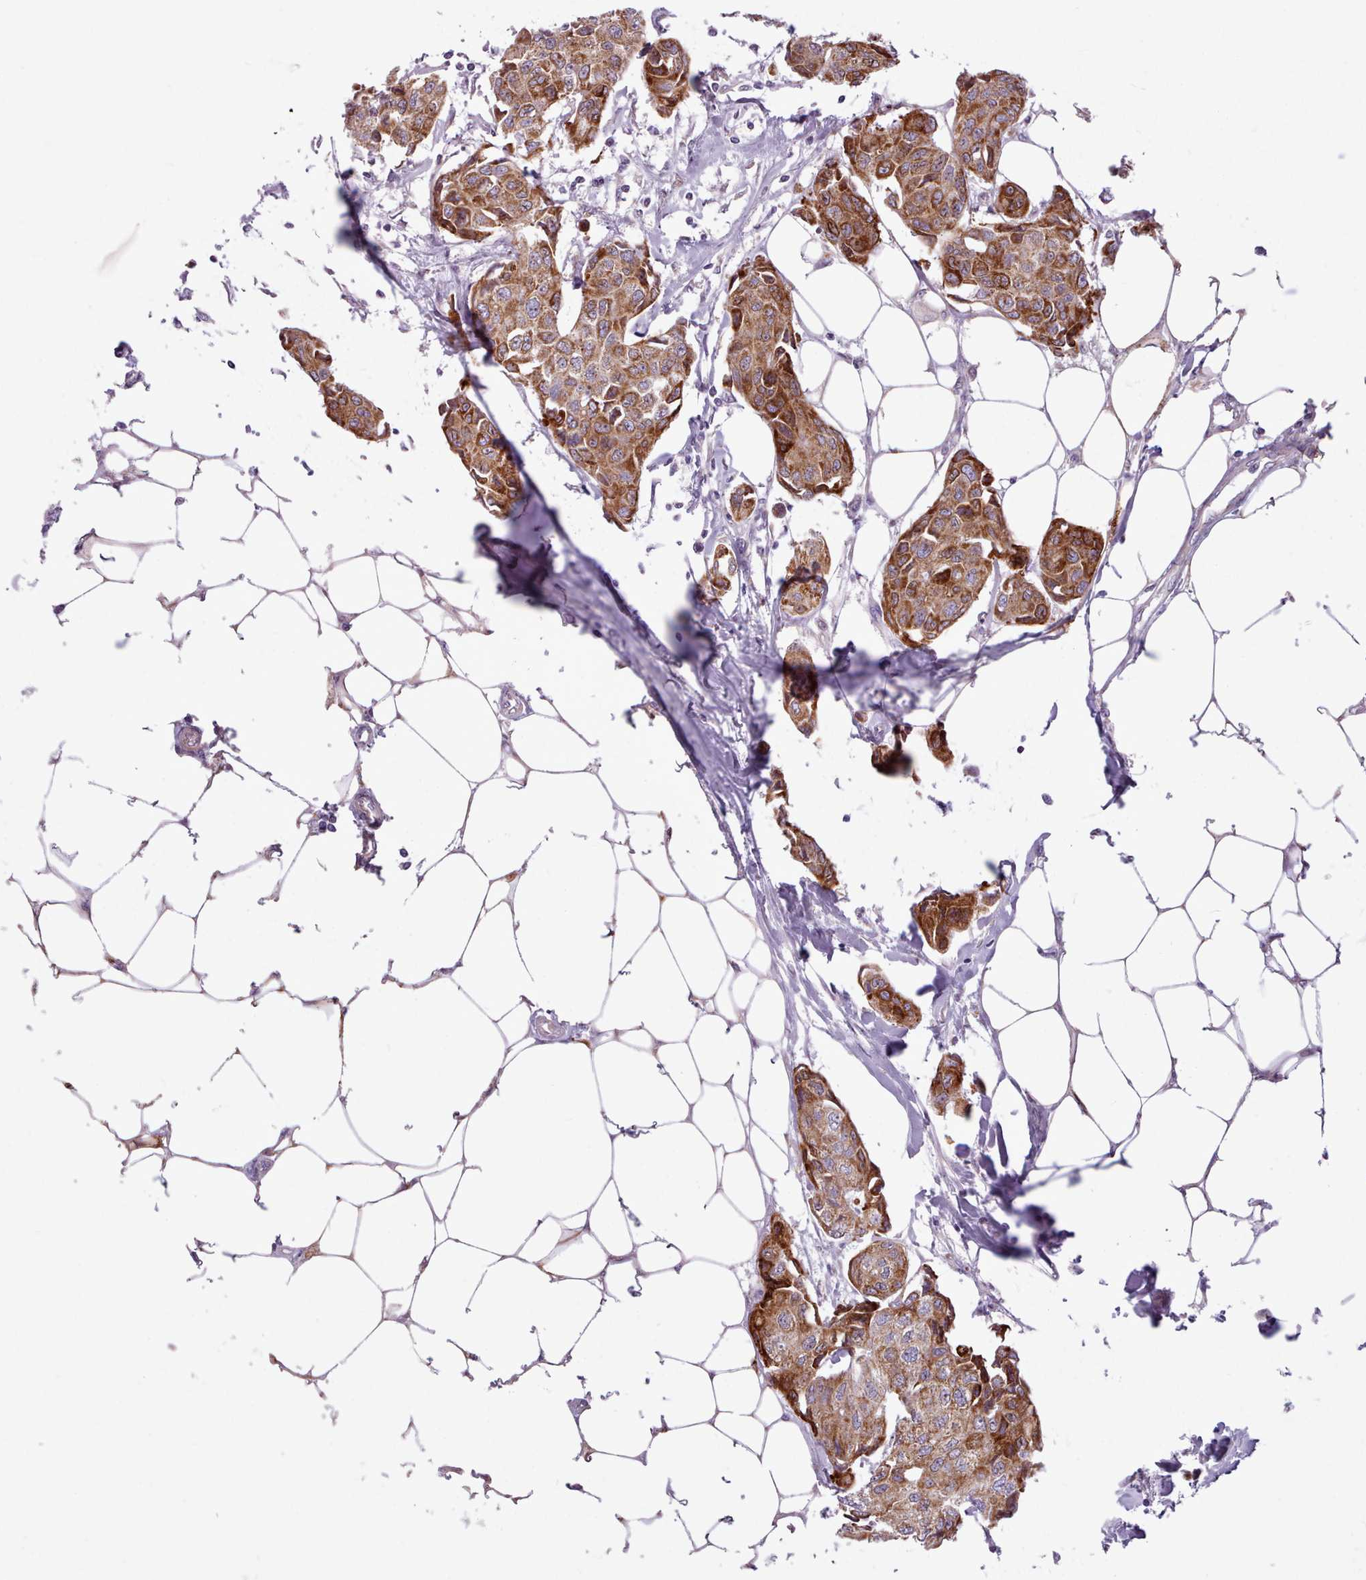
{"staining": {"intensity": "strong", "quantity": ">75%", "location": "cytoplasmic/membranous"}, "tissue": "breast cancer", "cell_type": "Tumor cells", "image_type": "cancer", "snomed": [{"axis": "morphology", "description": "Duct carcinoma"}, {"axis": "topography", "description": "Breast"}, {"axis": "topography", "description": "Lymph node"}], "caption": "A micrograph of human breast invasive ductal carcinoma stained for a protein reveals strong cytoplasmic/membranous brown staining in tumor cells. The protein of interest is stained brown, and the nuclei are stained in blue (DAB (3,3'-diaminobenzidine) IHC with brightfield microscopy, high magnification).", "gene": "AVL9", "patient": {"sex": "female", "age": 80}}